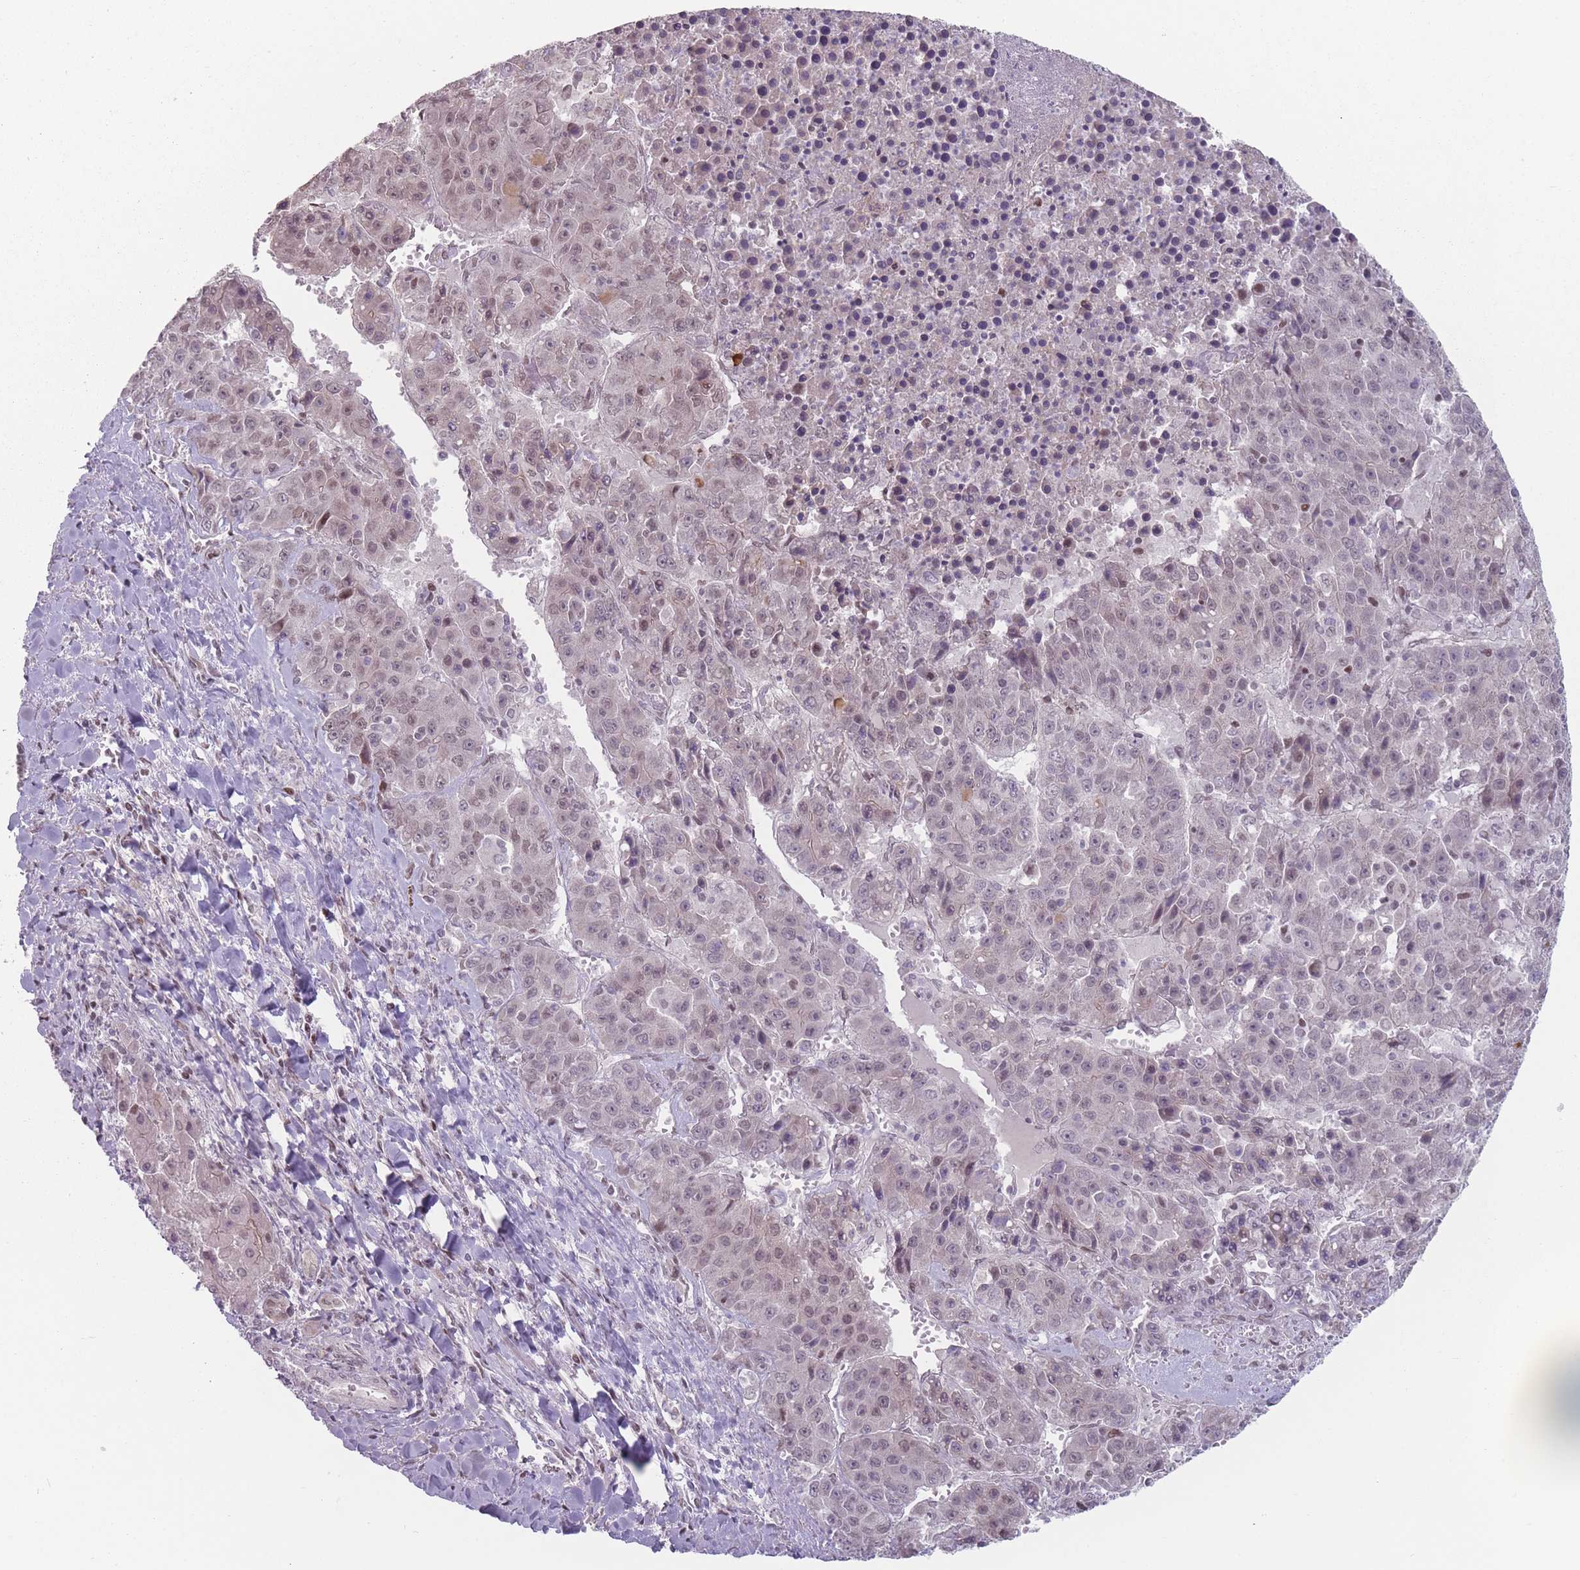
{"staining": {"intensity": "weak", "quantity": "25%-75%", "location": "nuclear"}, "tissue": "liver cancer", "cell_type": "Tumor cells", "image_type": "cancer", "snomed": [{"axis": "morphology", "description": "Carcinoma, Hepatocellular, NOS"}, {"axis": "topography", "description": "Liver"}], "caption": "Tumor cells reveal low levels of weak nuclear expression in about 25%-75% of cells in liver cancer (hepatocellular carcinoma).", "gene": "SH3BGRL2", "patient": {"sex": "female", "age": 53}}